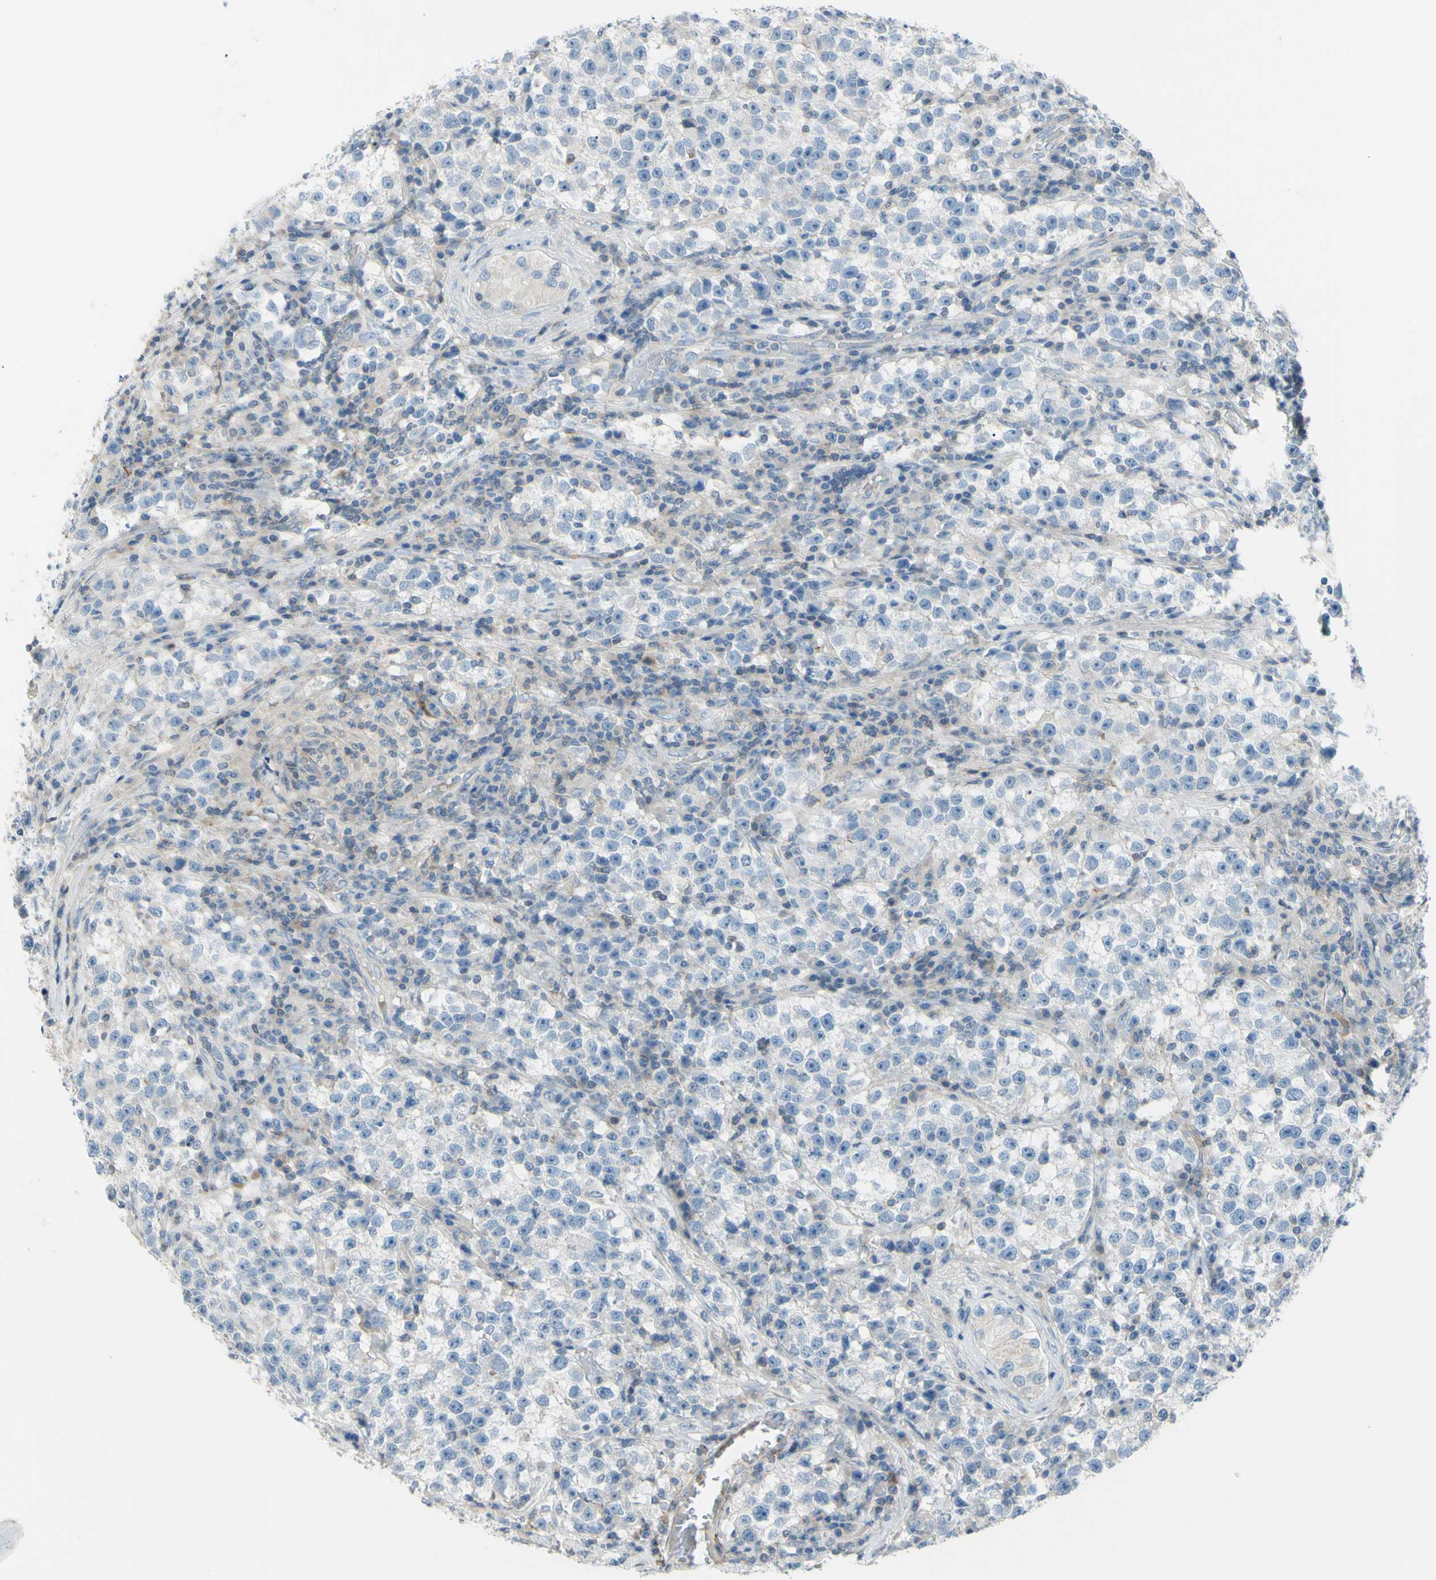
{"staining": {"intensity": "negative", "quantity": "none", "location": "none"}, "tissue": "testis cancer", "cell_type": "Tumor cells", "image_type": "cancer", "snomed": [{"axis": "morphology", "description": "Seminoma, NOS"}, {"axis": "topography", "description": "Testis"}], "caption": "This is a histopathology image of immunohistochemistry (IHC) staining of seminoma (testis), which shows no positivity in tumor cells. (Stains: DAB immunohistochemistry (IHC) with hematoxylin counter stain, Microscopy: brightfield microscopy at high magnification).", "gene": "PRRG2", "patient": {"sex": "male", "age": 22}}